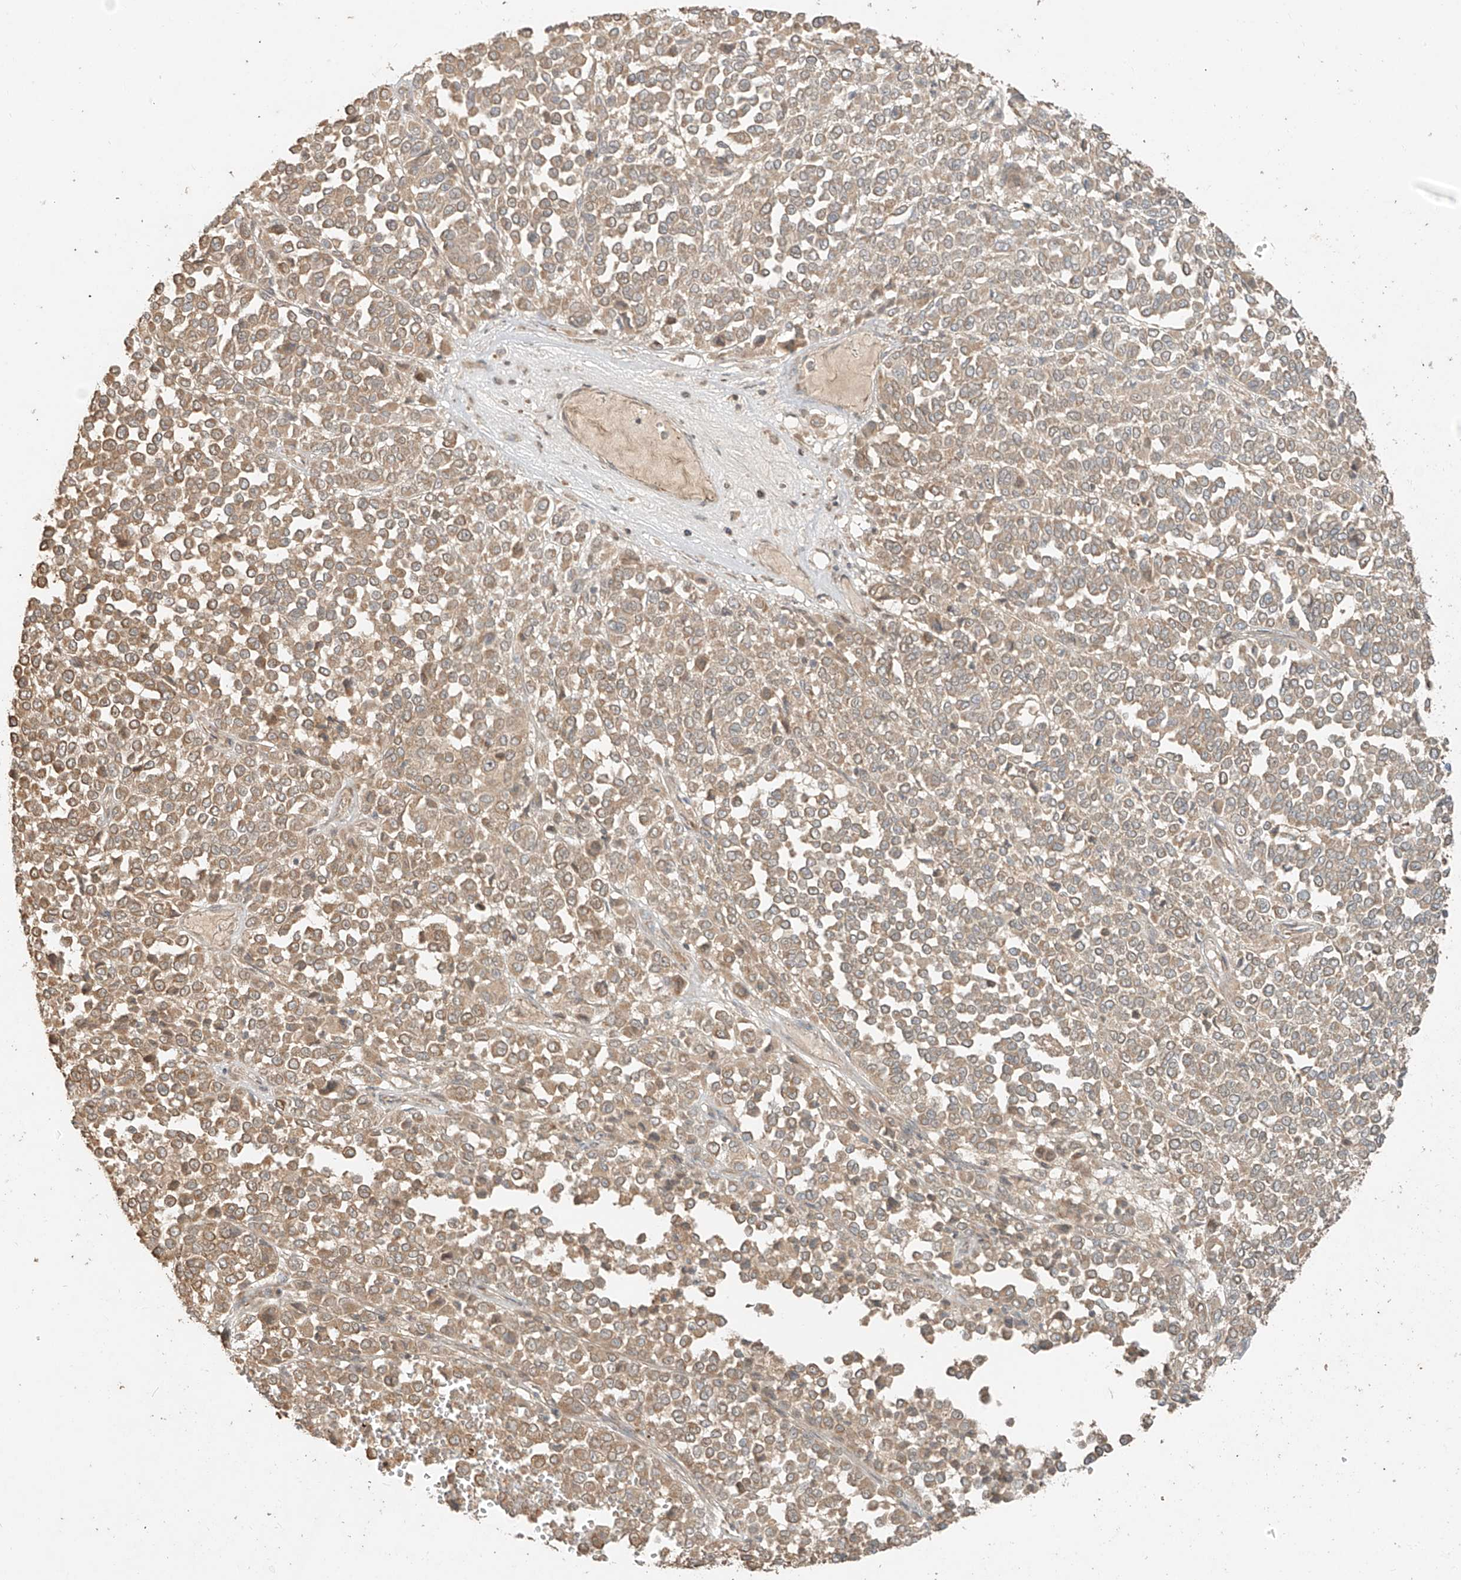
{"staining": {"intensity": "weak", "quantity": ">75%", "location": "cytoplasmic/membranous"}, "tissue": "melanoma", "cell_type": "Tumor cells", "image_type": "cancer", "snomed": [{"axis": "morphology", "description": "Malignant melanoma, Metastatic site"}, {"axis": "topography", "description": "Pancreas"}], "caption": "IHC (DAB) staining of melanoma reveals weak cytoplasmic/membranous protein expression in approximately >75% of tumor cells.", "gene": "ANKZF1", "patient": {"sex": "female", "age": 30}}